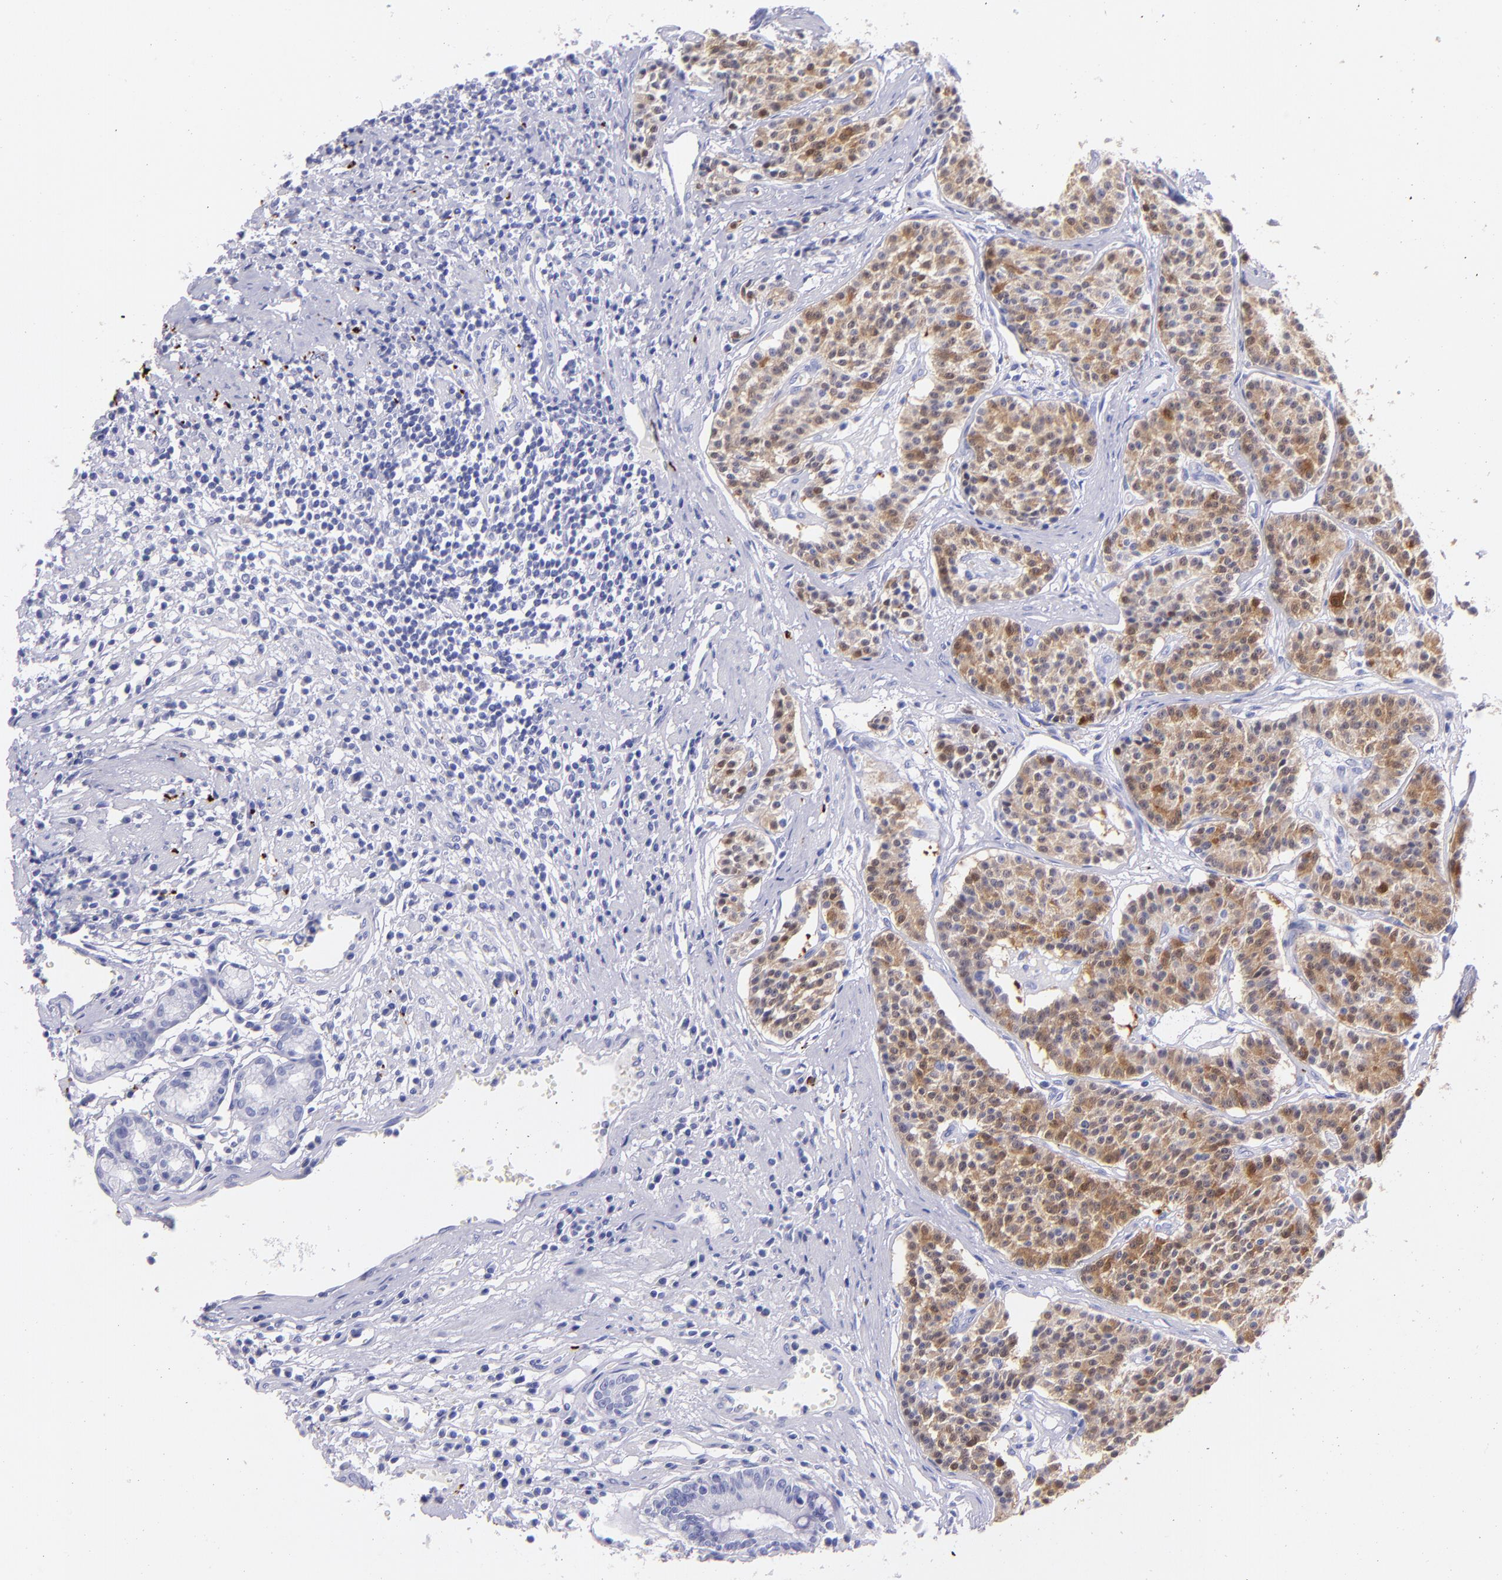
{"staining": {"intensity": "moderate", "quantity": ">75%", "location": "cytoplasmic/membranous"}, "tissue": "carcinoid", "cell_type": "Tumor cells", "image_type": "cancer", "snomed": [{"axis": "morphology", "description": "Carcinoid, malignant, NOS"}, {"axis": "topography", "description": "Stomach"}], "caption": "An image of malignant carcinoid stained for a protein displays moderate cytoplasmic/membranous brown staining in tumor cells.", "gene": "UCHL1", "patient": {"sex": "female", "age": 76}}